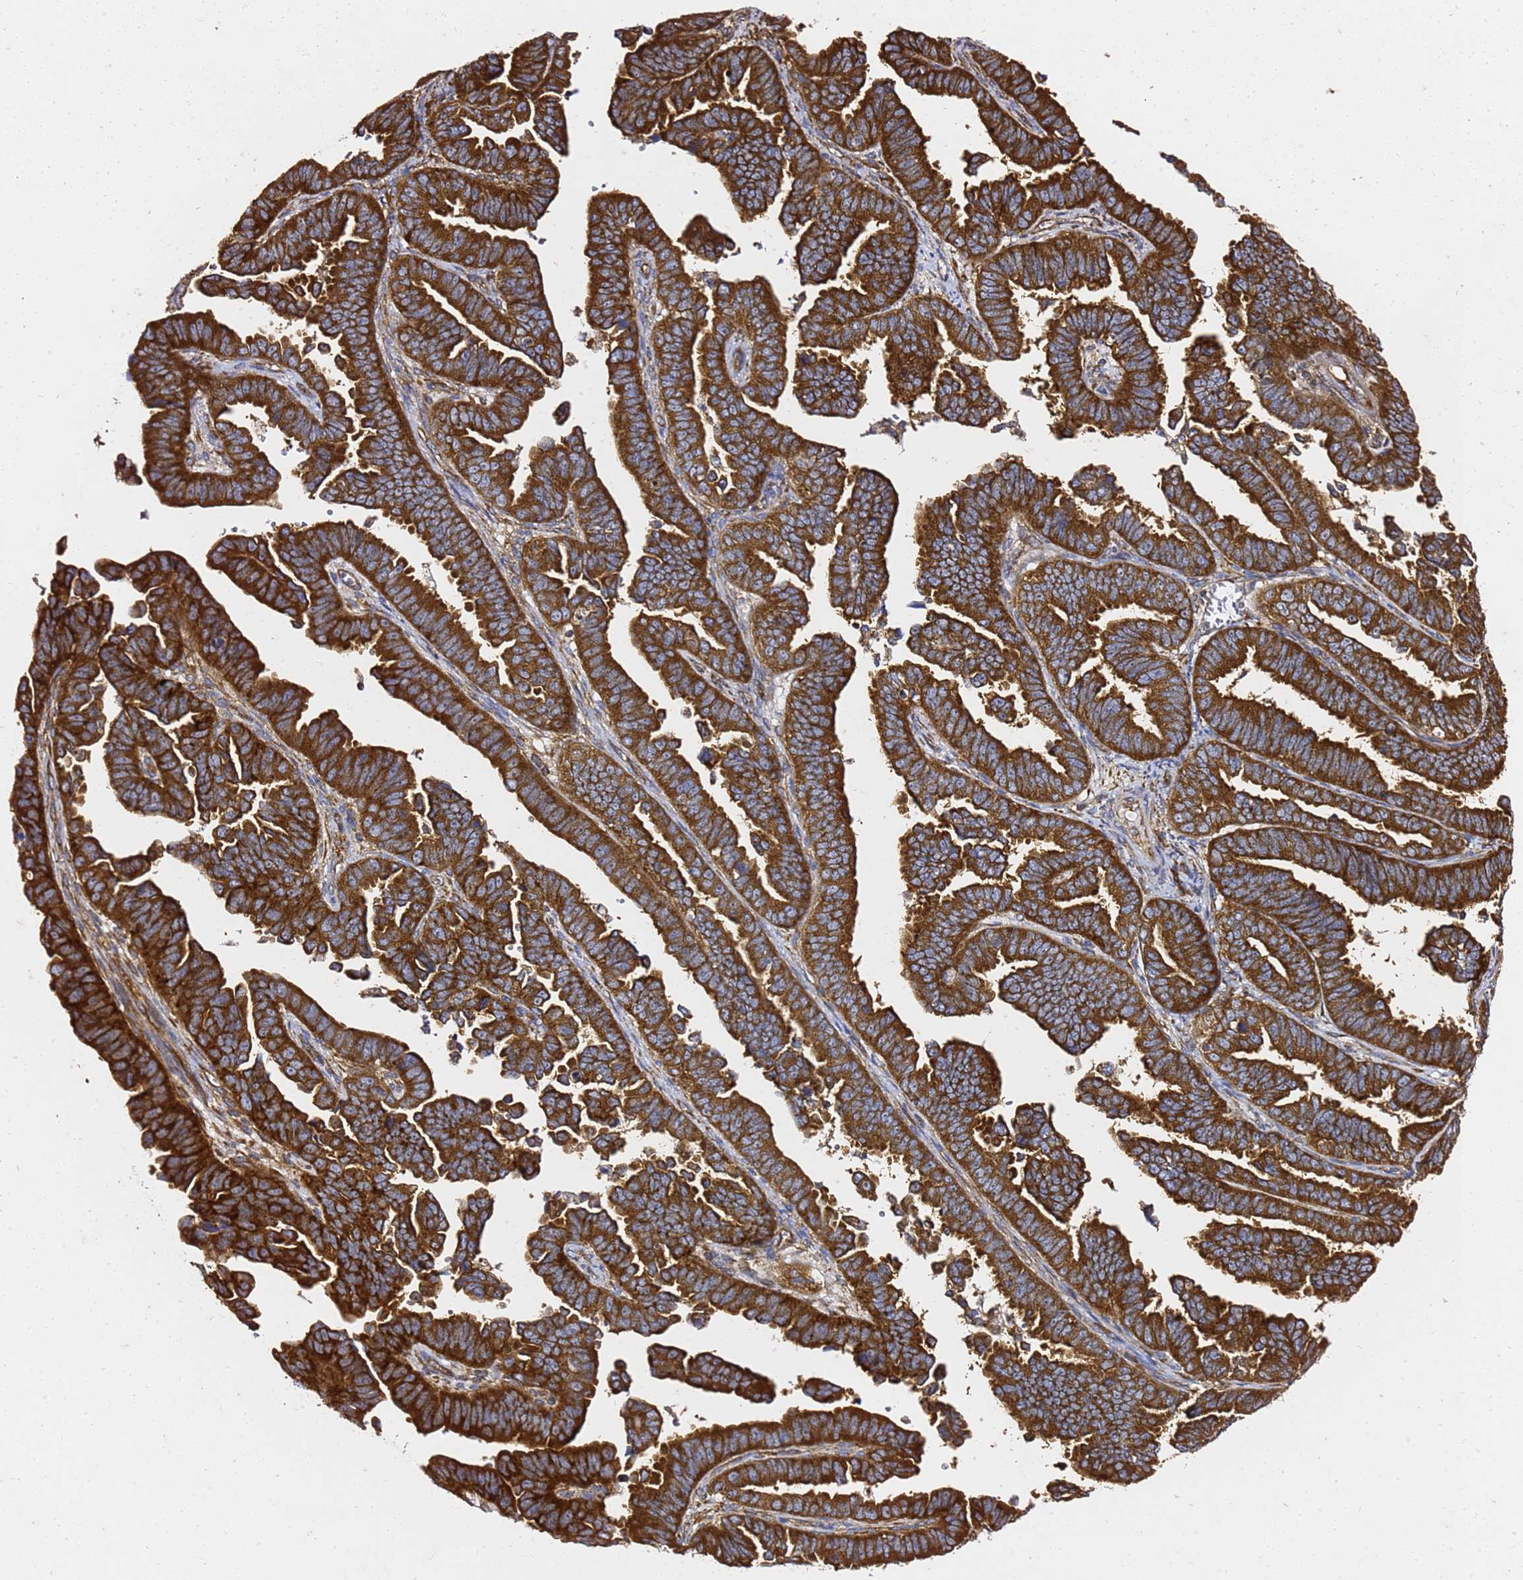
{"staining": {"intensity": "strong", "quantity": ">75%", "location": "cytoplasmic/membranous"}, "tissue": "endometrial cancer", "cell_type": "Tumor cells", "image_type": "cancer", "snomed": [{"axis": "morphology", "description": "Adenocarcinoma, NOS"}, {"axis": "topography", "description": "Endometrium"}], "caption": "A brown stain shows strong cytoplasmic/membranous positivity of a protein in adenocarcinoma (endometrial) tumor cells.", "gene": "TPST1", "patient": {"sex": "female", "age": 75}}